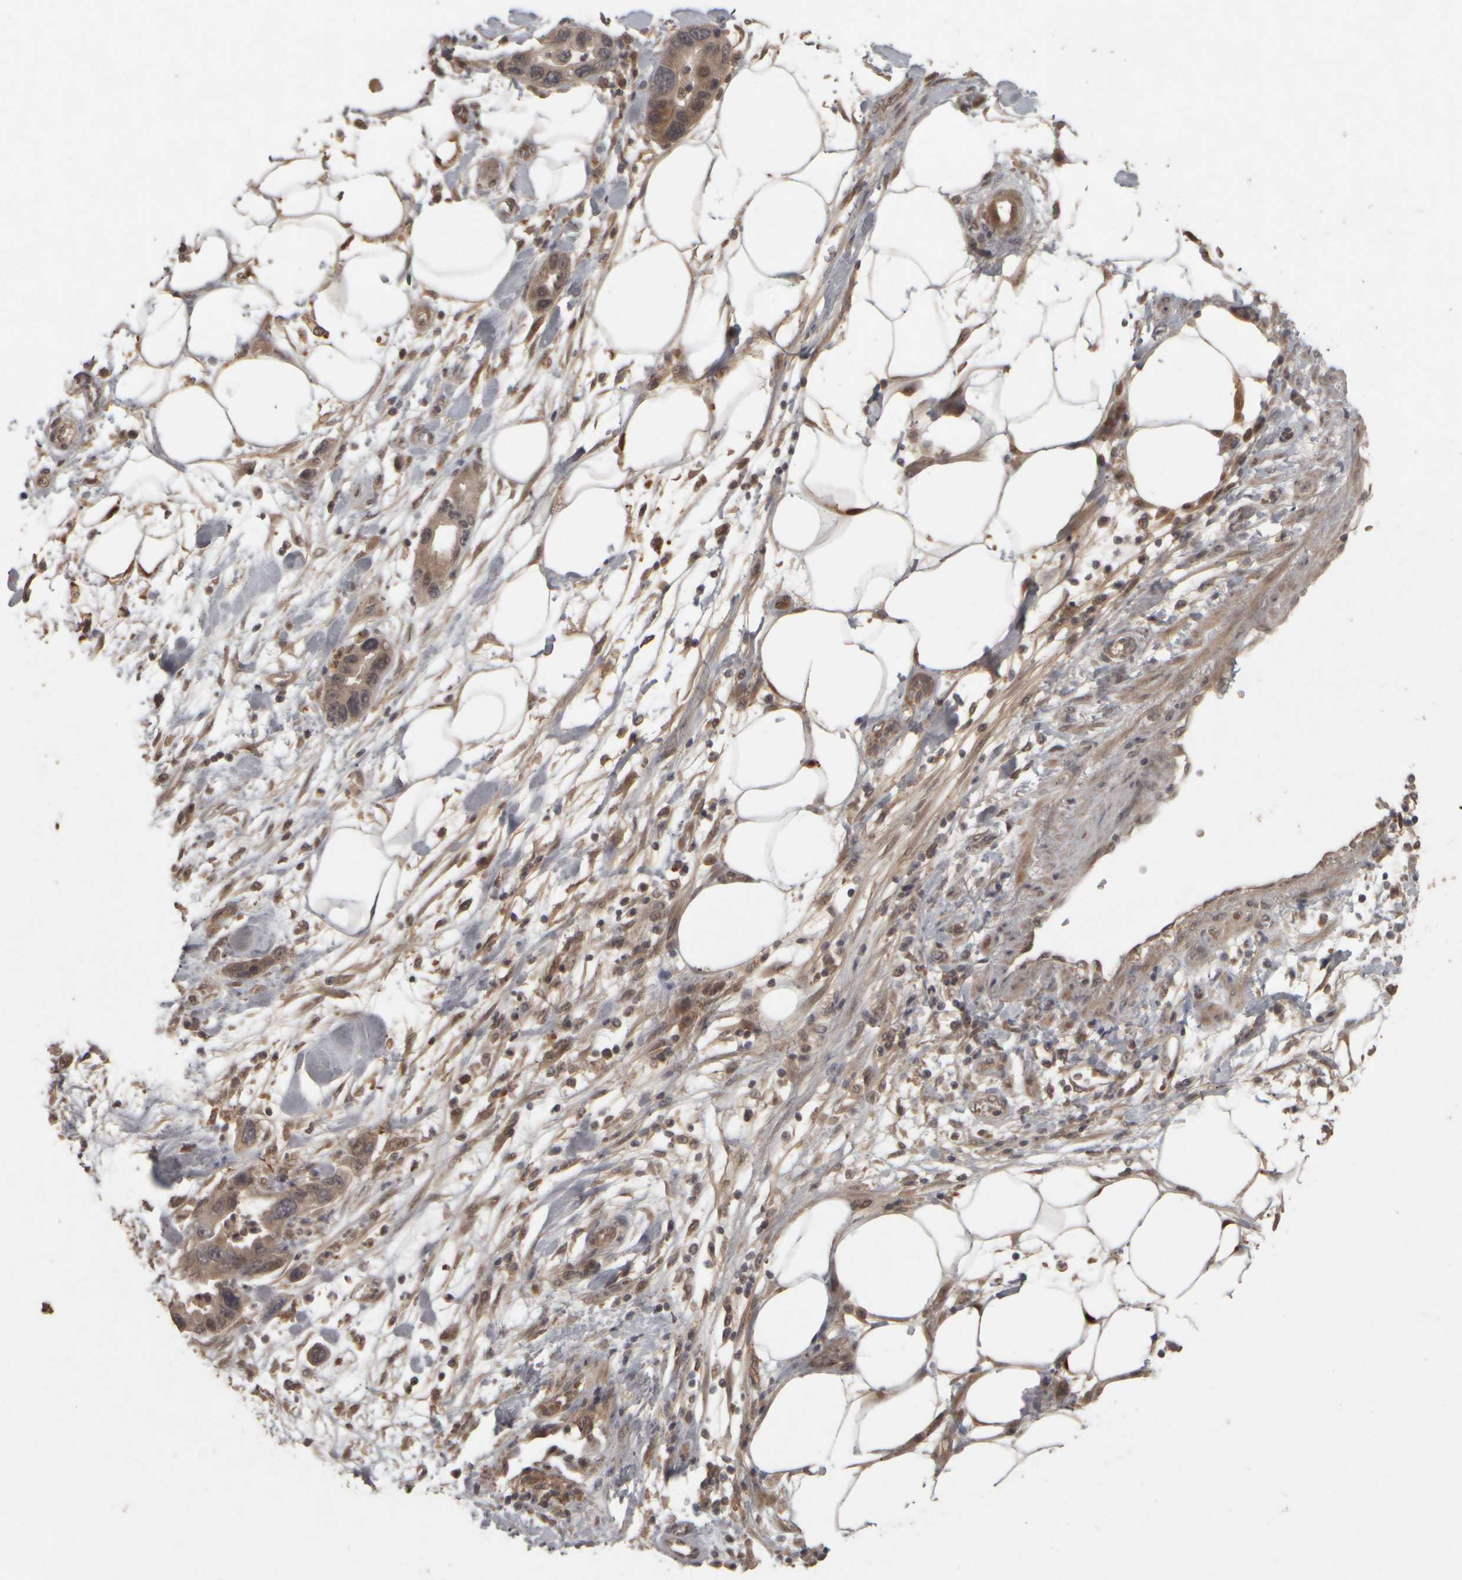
{"staining": {"intensity": "weak", "quantity": ">75%", "location": "cytoplasmic/membranous"}, "tissue": "pancreatic cancer", "cell_type": "Tumor cells", "image_type": "cancer", "snomed": [{"axis": "morphology", "description": "Normal tissue, NOS"}, {"axis": "morphology", "description": "Adenocarcinoma, NOS"}, {"axis": "topography", "description": "Pancreas"}], "caption": "This is a histology image of IHC staining of pancreatic cancer (adenocarcinoma), which shows weak expression in the cytoplasmic/membranous of tumor cells.", "gene": "ACO1", "patient": {"sex": "female", "age": 71}}